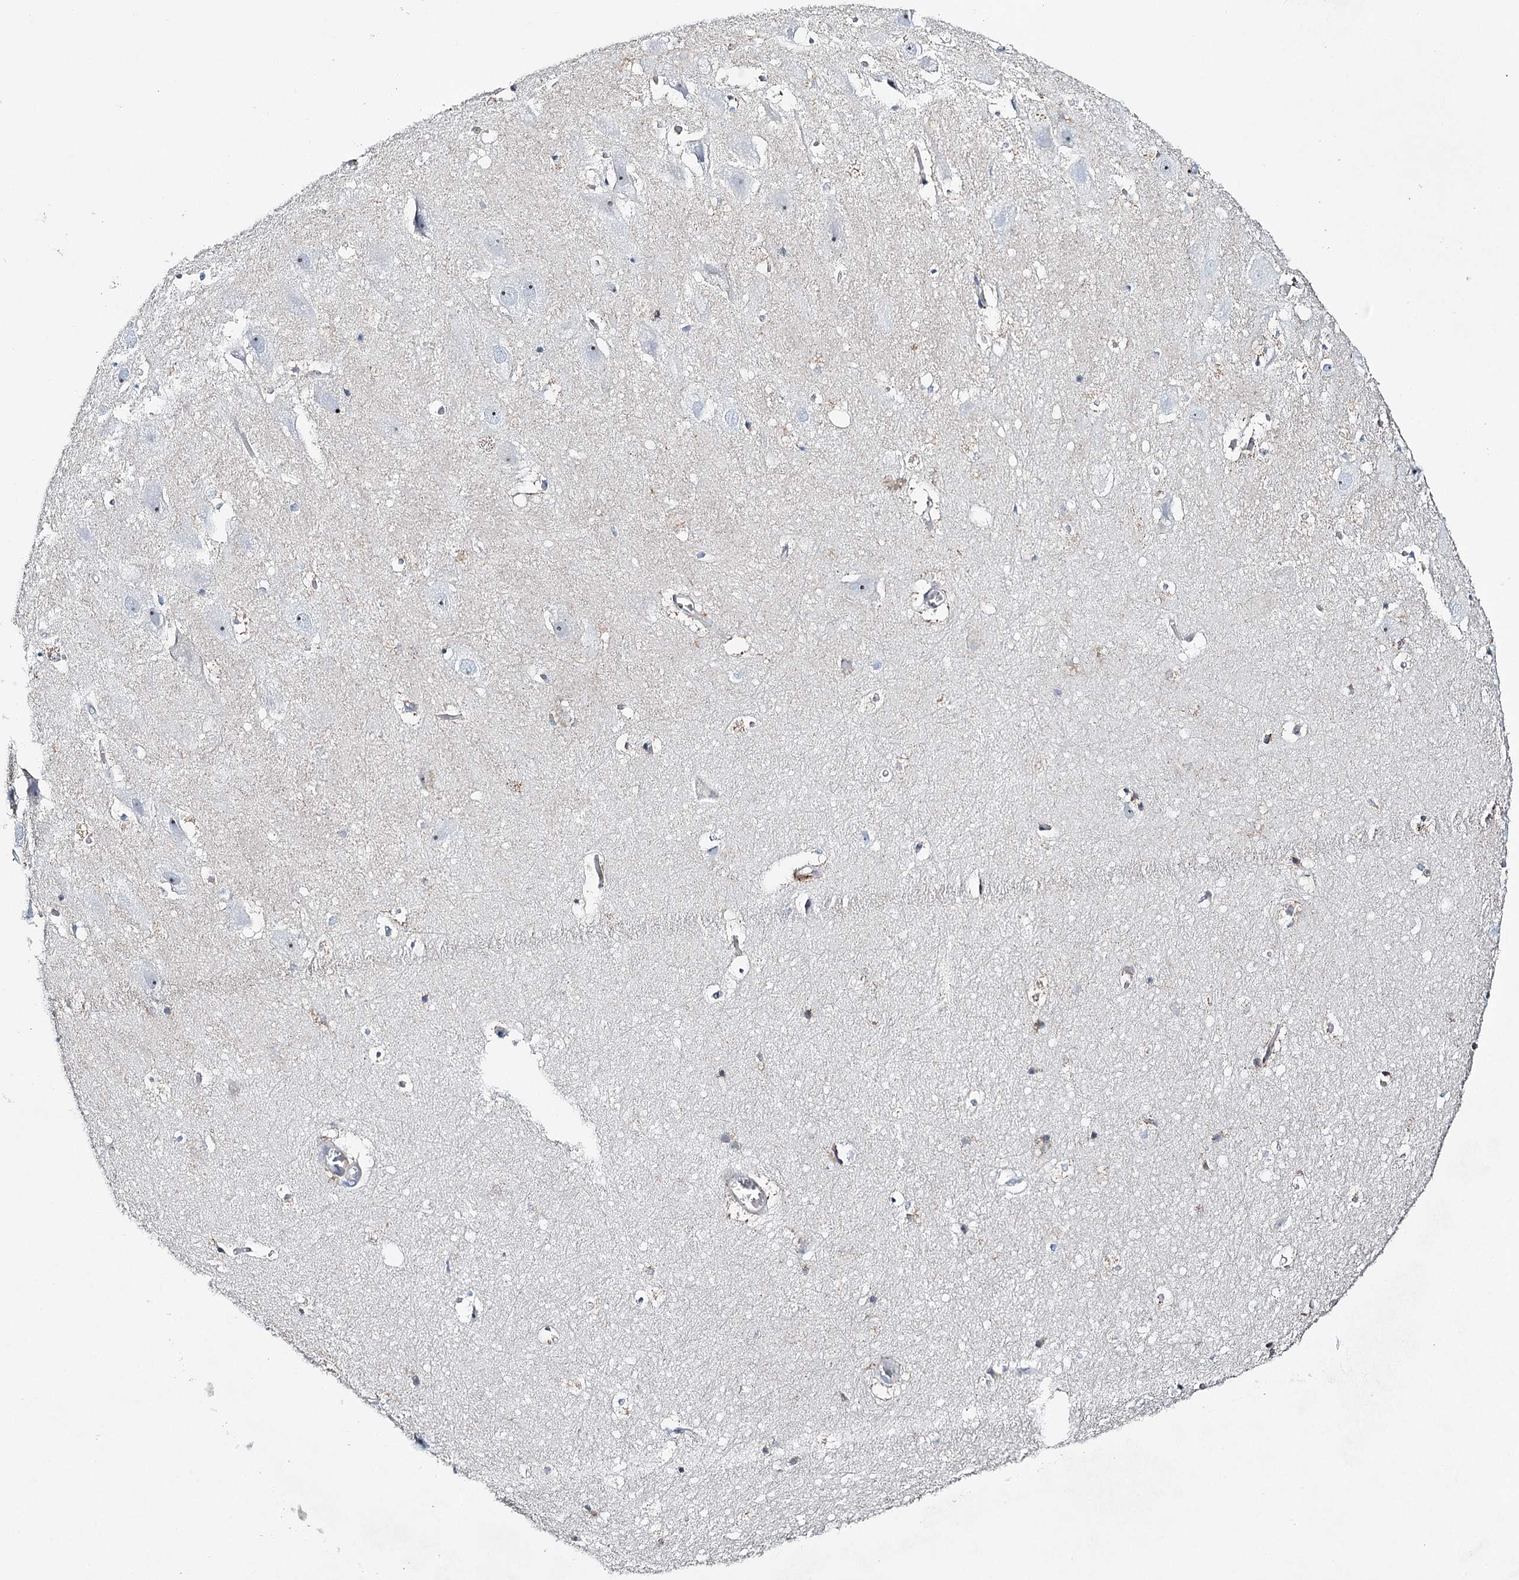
{"staining": {"intensity": "negative", "quantity": "none", "location": "none"}, "tissue": "hippocampus", "cell_type": "Glial cells", "image_type": "normal", "snomed": [{"axis": "morphology", "description": "Normal tissue, NOS"}, {"axis": "topography", "description": "Hippocampus"}], "caption": "Immunohistochemistry (IHC) histopathology image of benign hippocampus: human hippocampus stained with DAB displays no significant protein staining in glial cells.", "gene": "RBM43", "patient": {"sex": "female", "age": 52}}